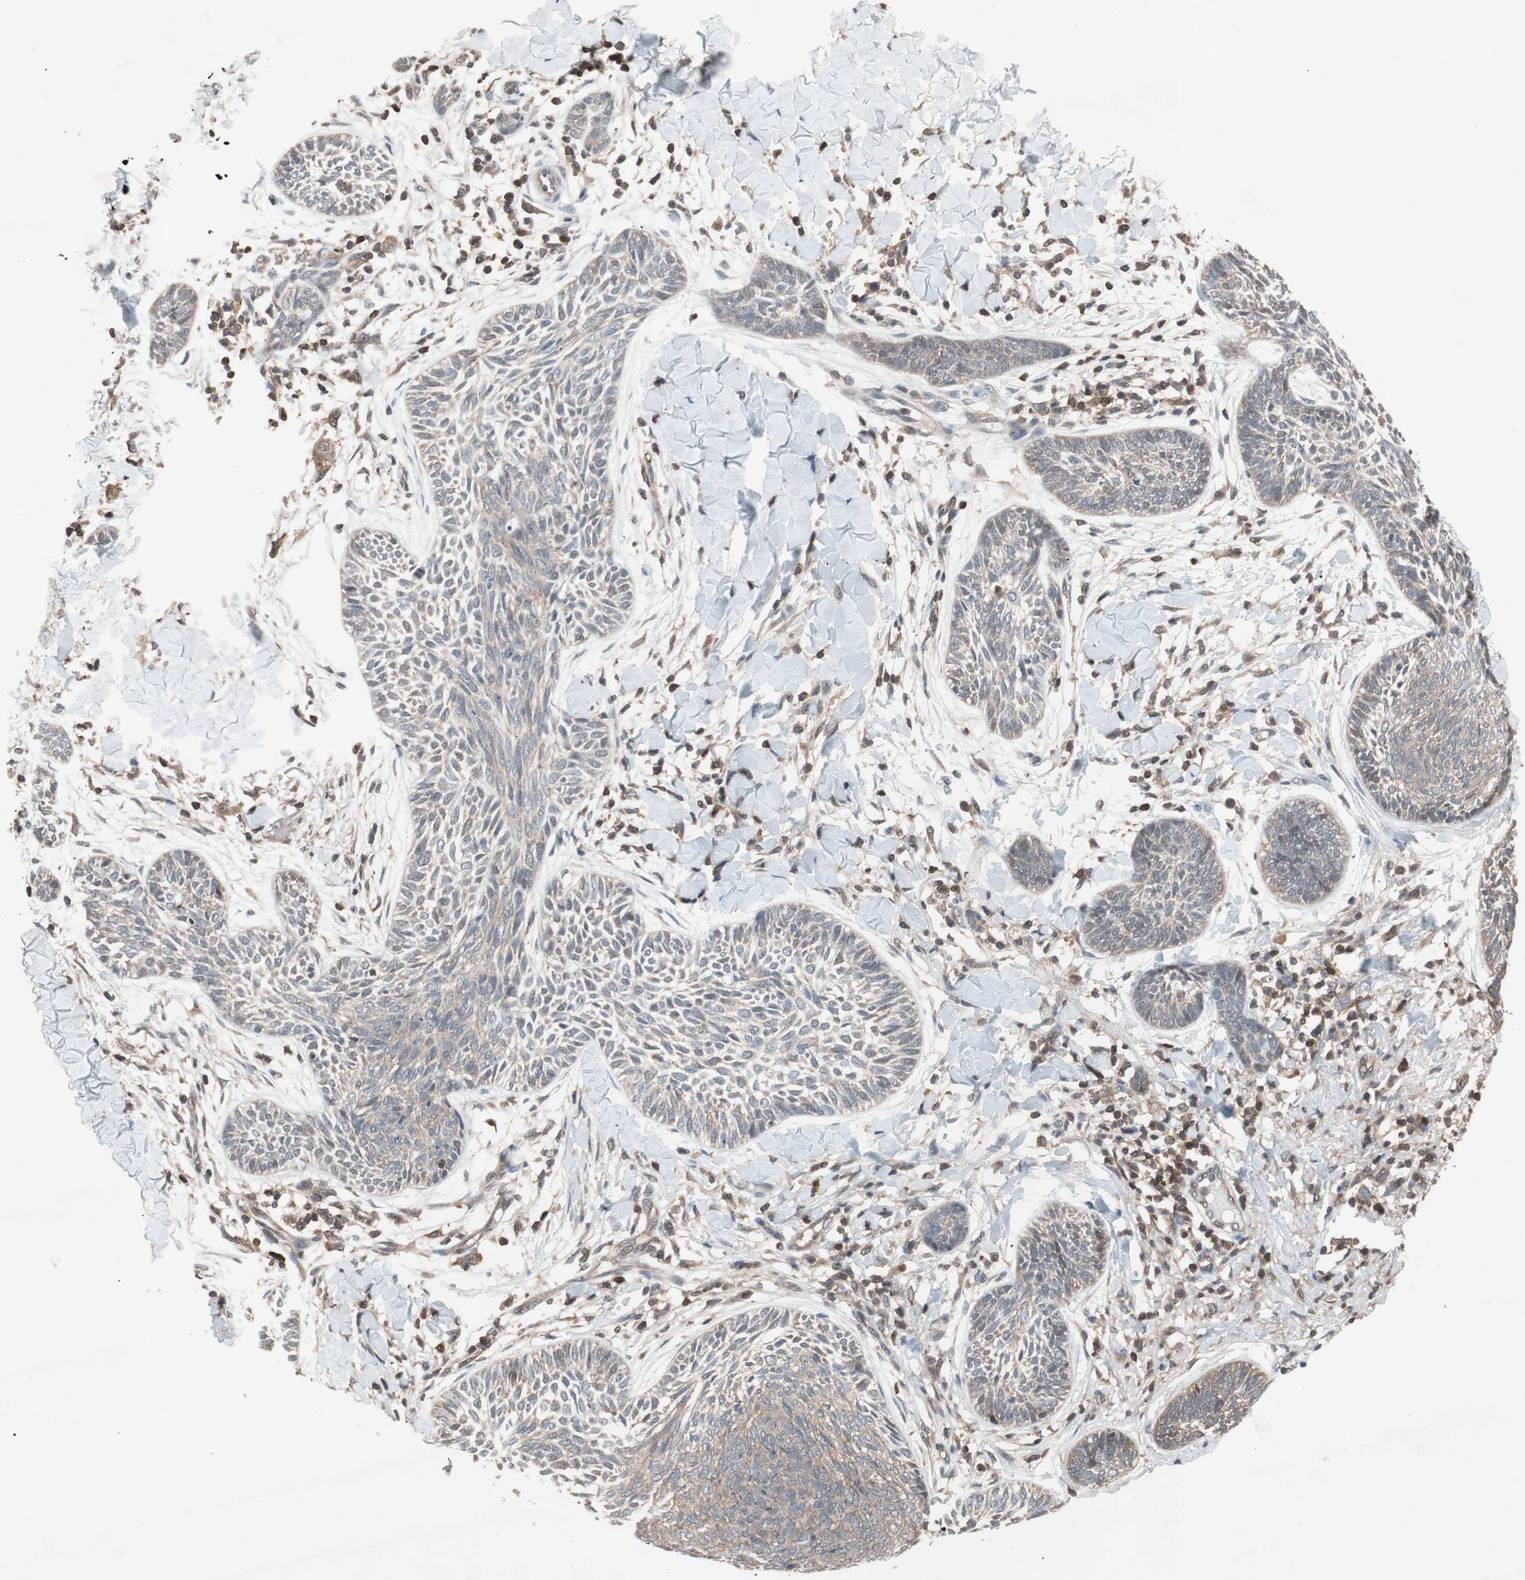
{"staining": {"intensity": "negative", "quantity": "none", "location": "none"}, "tissue": "skin cancer", "cell_type": "Tumor cells", "image_type": "cancer", "snomed": [{"axis": "morphology", "description": "Papilloma, NOS"}, {"axis": "morphology", "description": "Basal cell carcinoma"}, {"axis": "topography", "description": "Skin"}], "caption": "This is a micrograph of IHC staining of skin cancer (basal cell carcinoma), which shows no expression in tumor cells. Nuclei are stained in blue.", "gene": "GALT", "patient": {"sex": "male", "age": 87}}